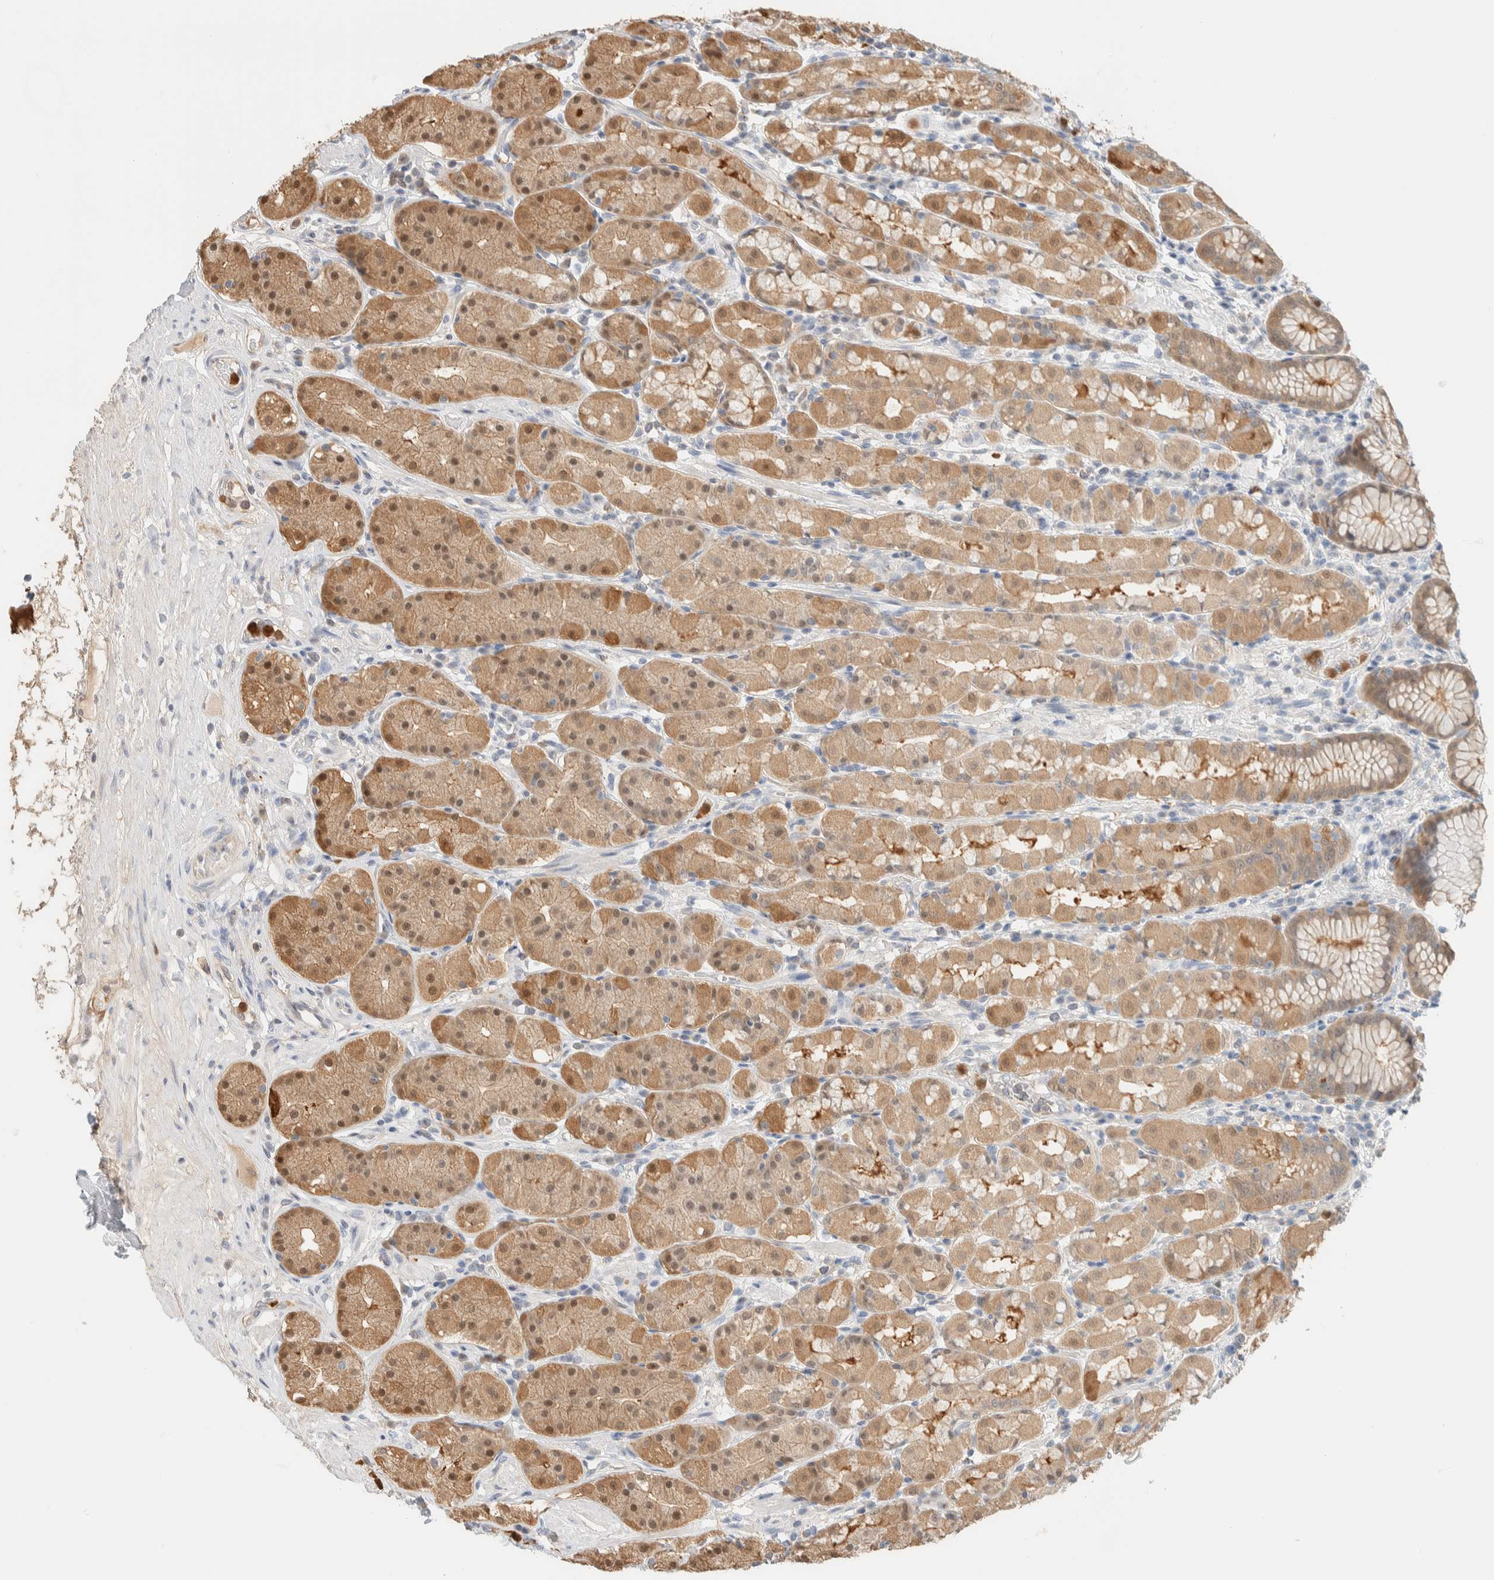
{"staining": {"intensity": "moderate", "quantity": "25%-75%", "location": "cytoplasmic/membranous,nuclear"}, "tissue": "stomach", "cell_type": "Glandular cells", "image_type": "normal", "snomed": [{"axis": "morphology", "description": "Normal tissue, NOS"}, {"axis": "topography", "description": "Stomach, lower"}], "caption": "Normal stomach was stained to show a protein in brown. There is medium levels of moderate cytoplasmic/membranous,nuclear staining in approximately 25%-75% of glandular cells. (DAB IHC, brown staining for protein, blue staining for nuclei).", "gene": "SETD4", "patient": {"sex": "female", "age": 56}}